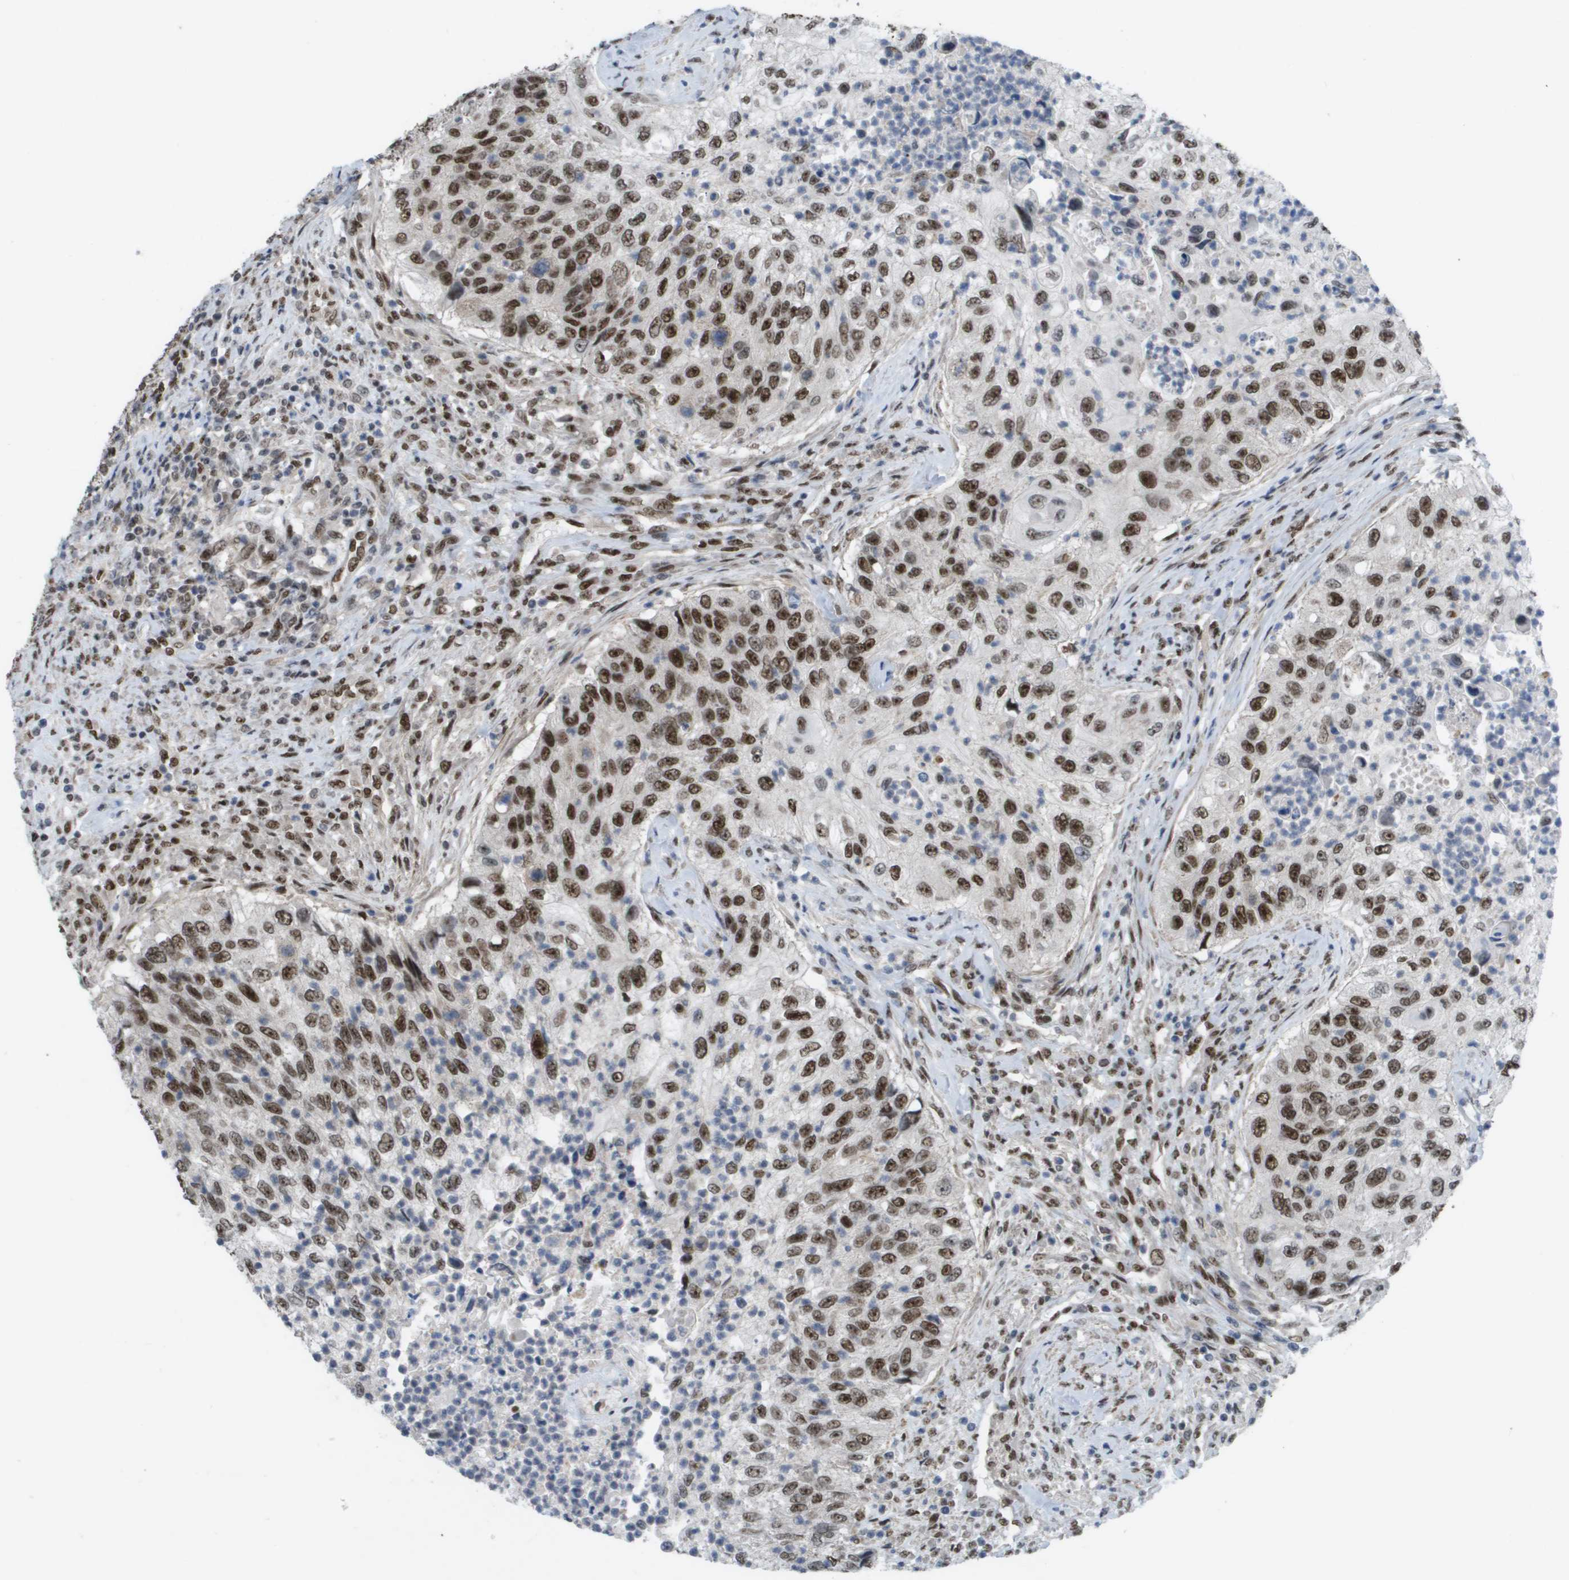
{"staining": {"intensity": "strong", "quantity": ">75%", "location": "nuclear"}, "tissue": "urothelial cancer", "cell_type": "Tumor cells", "image_type": "cancer", "snomed": [{"axis": "morphology", "description": "Urothelial carcinoma, High grade"}, {"axis": "topography", "description": "Urinary bladder"}], "caption": "This is a histology image of immunohistochemistry (IHC) staining of urothelial carcinoma (high-grade), which shows strong positivity in the nuclear of tumor cells.", "gene": "CDT1", "patient": {"sex": "female", "age": 60}}